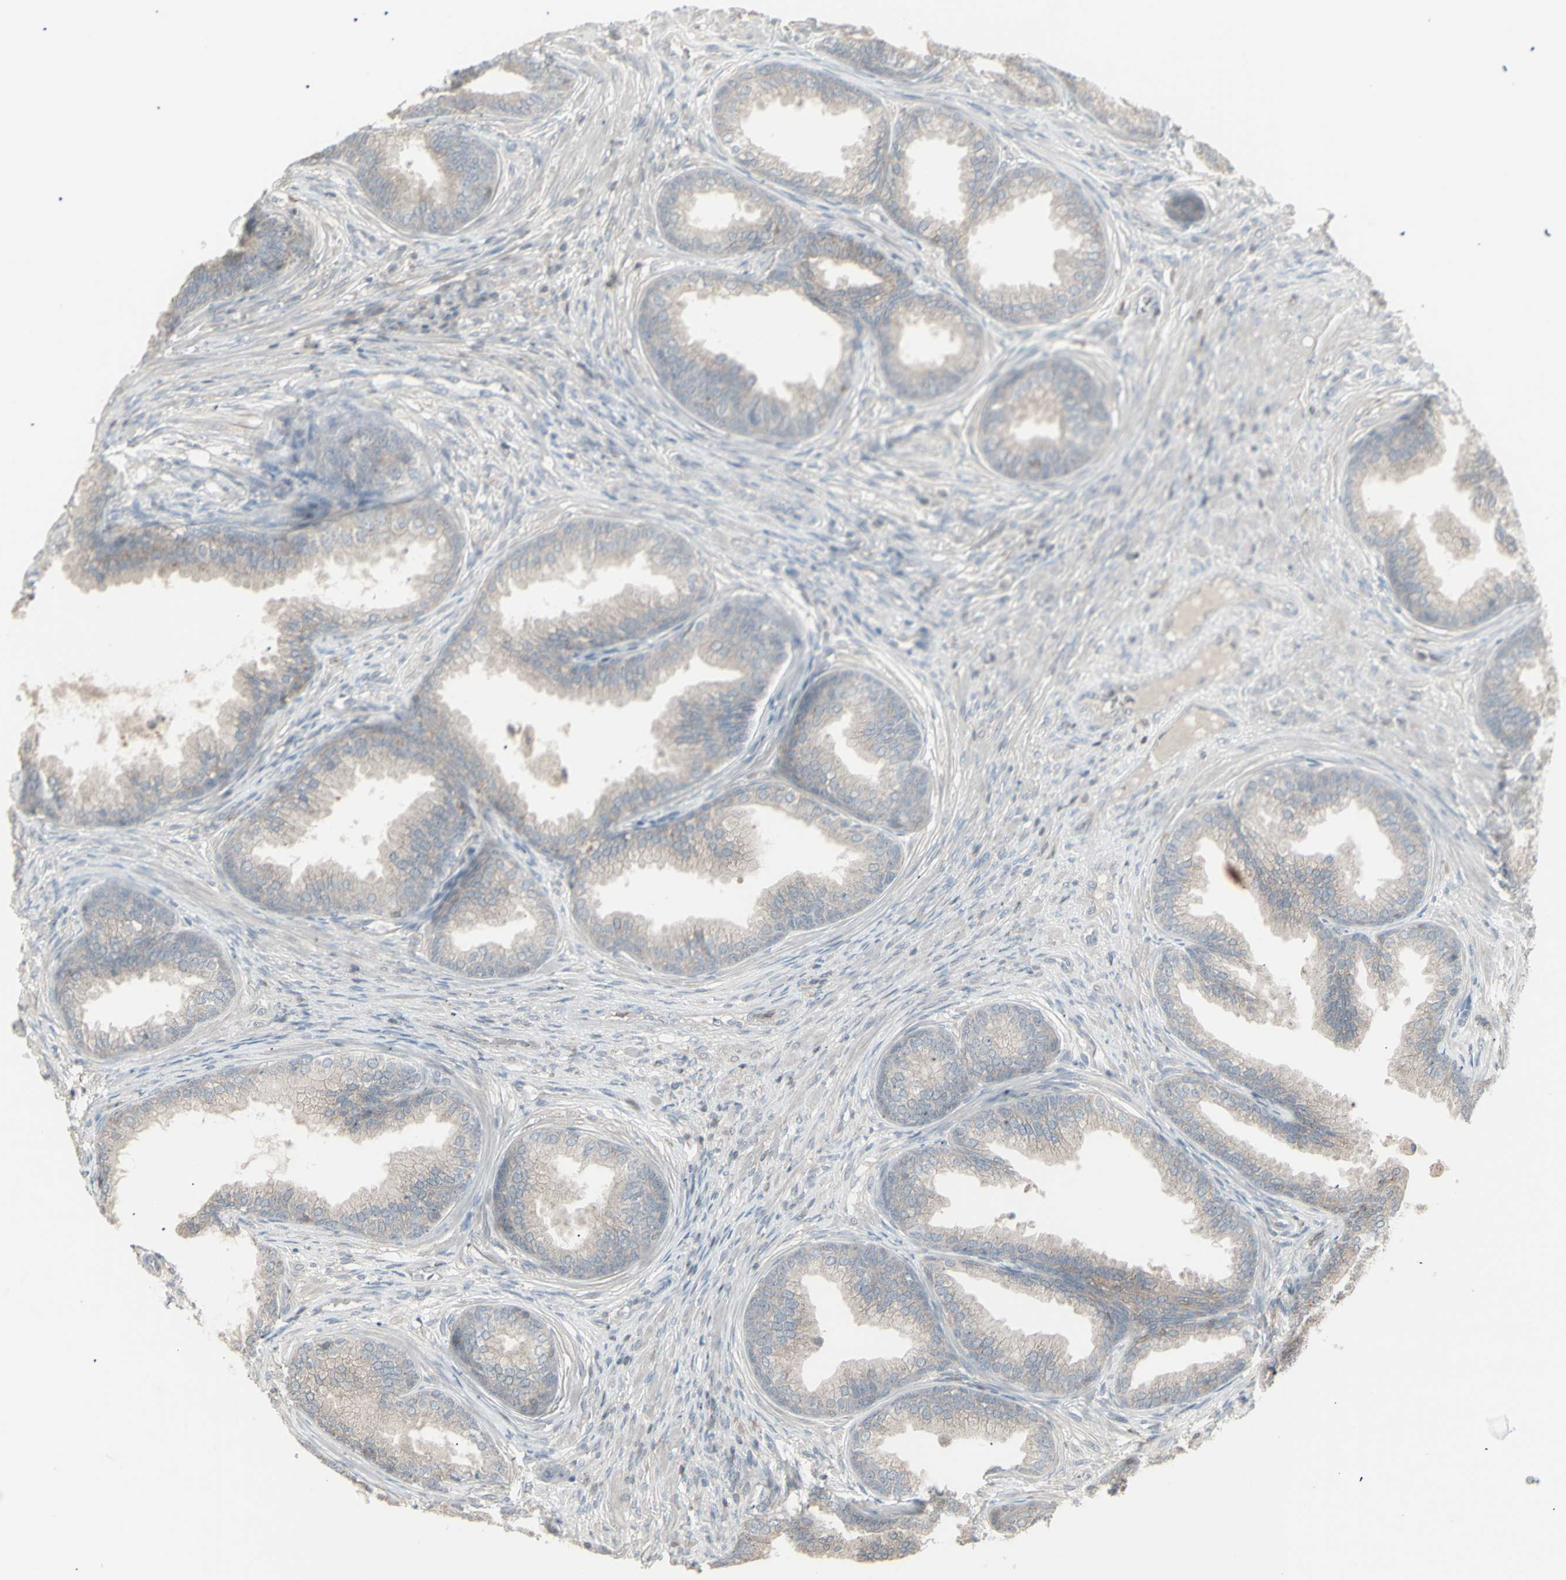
{"staining": {"intensity": "weak", "quantity": "25%-75%", "location": "cytoplasmic/membranous"}, "tissue": "prostate", "cell_type": "Glandular cells", "image_type": "normal", "snomed": [{"axis": "morphology", "description": "Normal tissue, NOS"}, {"axis": "topography", "description": "Prostate"}], "caption": "This is a micrograph of IHC staining of normal prostate, which shows weak staining in the cytoplasmic/membranous of glandular cells.", "gene": "CSK", "patient": {"sex": "male", "age": 76}}